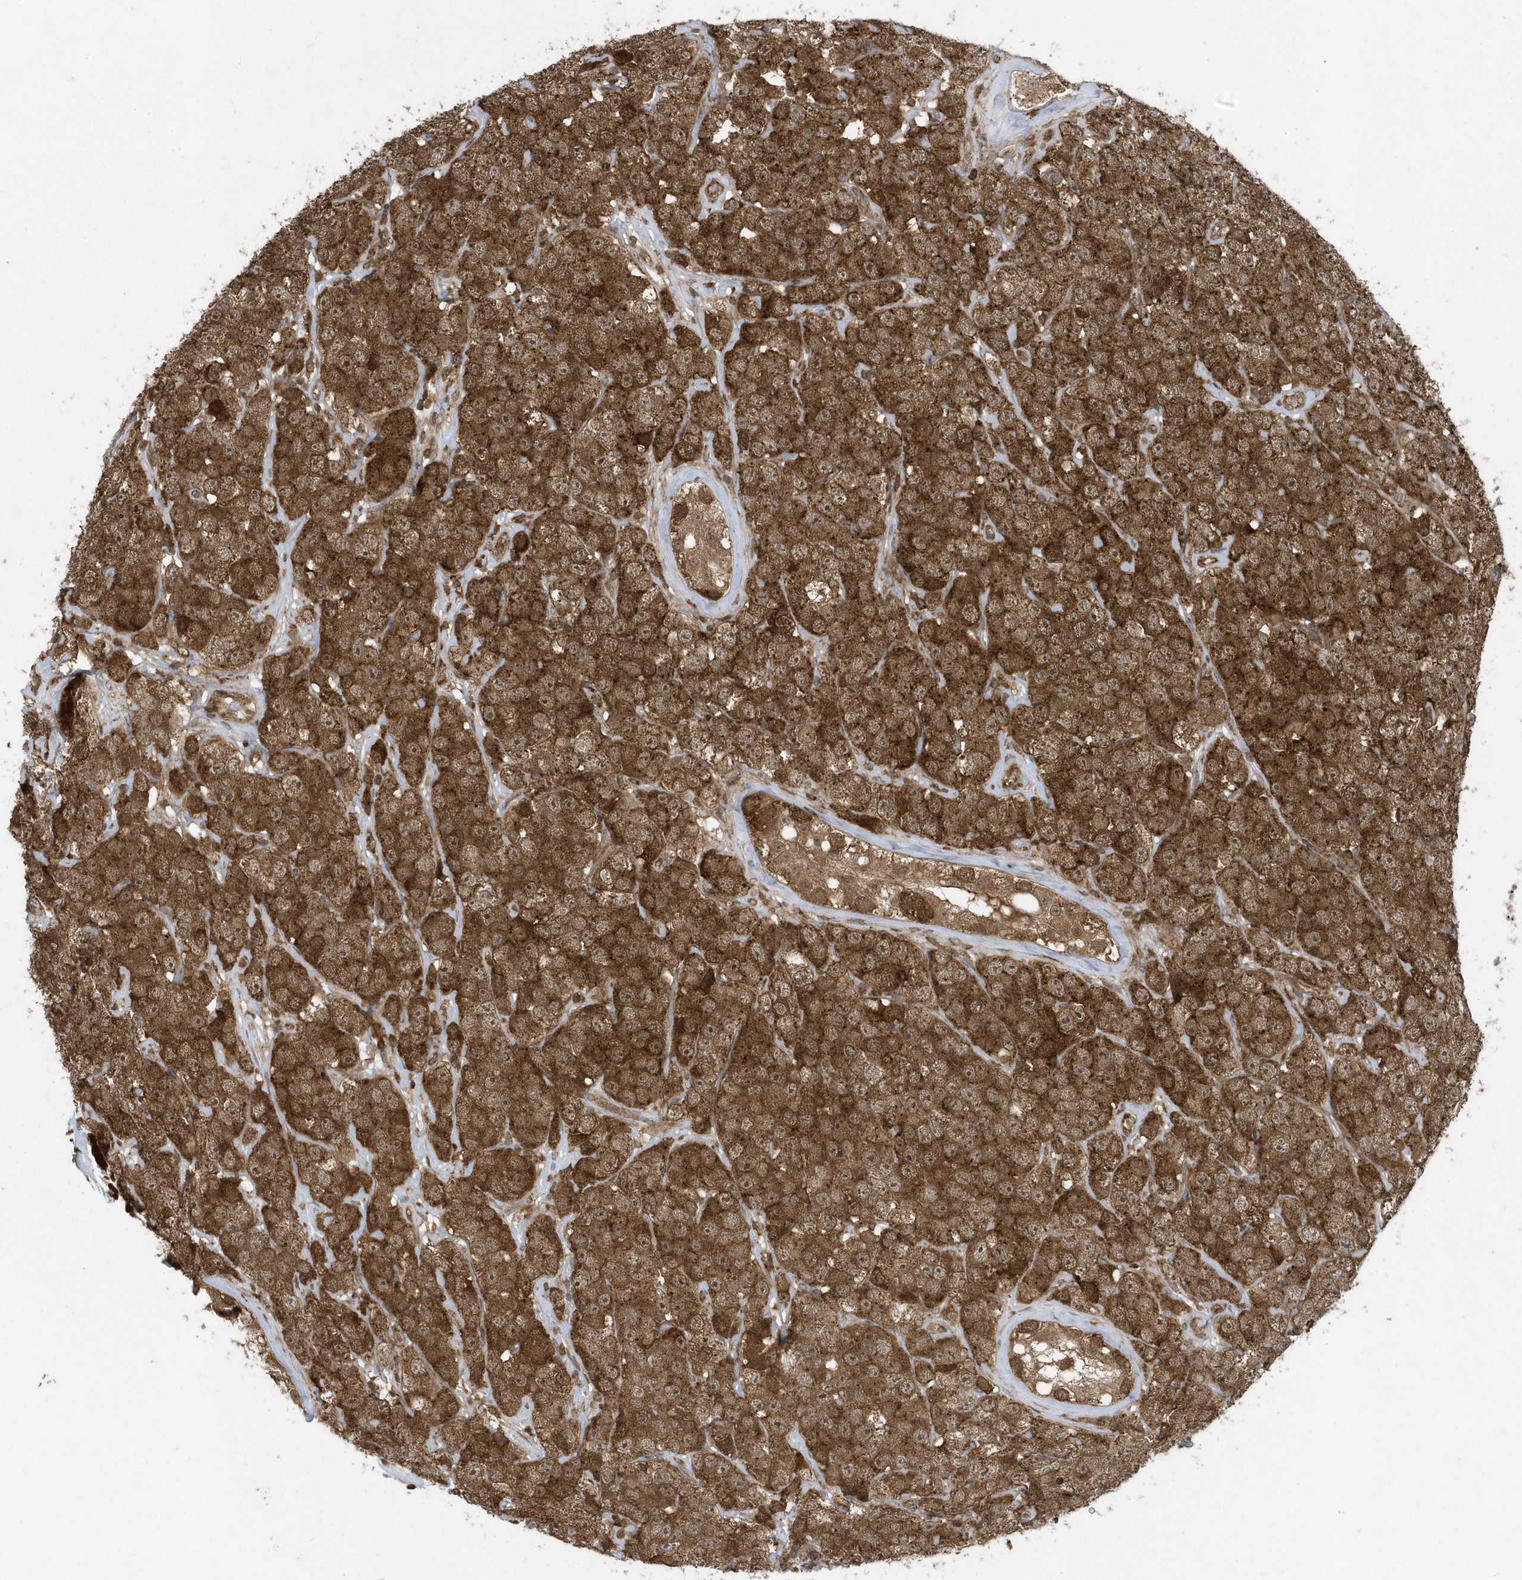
{"staining": {"intensity": "strong", "quantity": ">75%", "location": "cytoplasmic/membranous"}, "tissue": "testis cancer", "cell_type": "Tumor cells", "image_type": "cancer", "snomed": [{"axis": "morphology", "description": "Seminoma, NOS"}, {"axis": "topography", "description": "Testis"}], "caption": "IHC (DAB) staining of seminoma (testis) reveals strong cytoplasmic/membranous protein positivity in about >75% of tumor cells.", "gene": "STAMBP", "patient": {"sex": "male", "age": 28}}